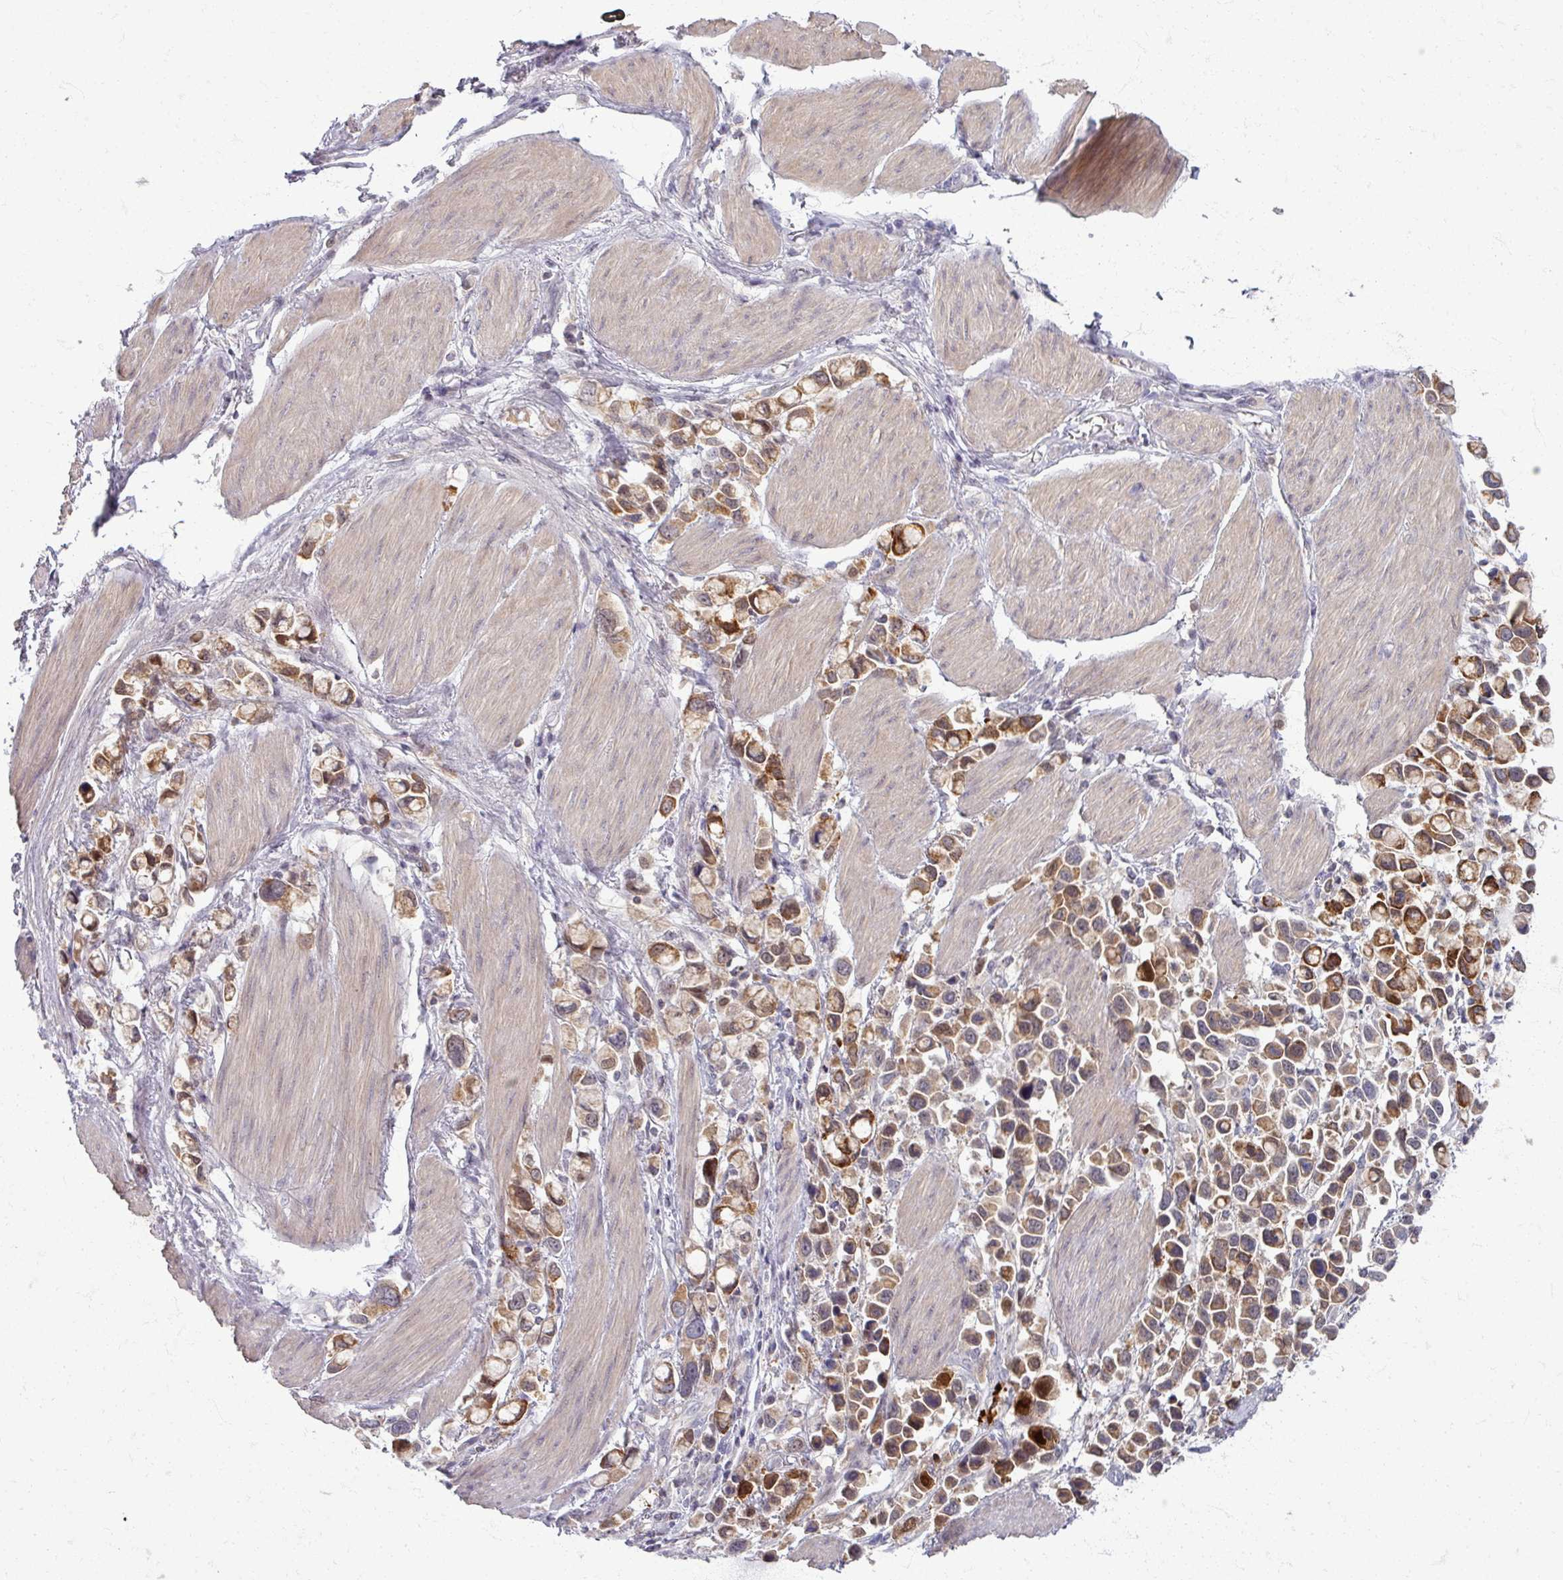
{"staining": {"intensity": "moderate", "quantity": ">75%", "location": "cytoplasmic/membranous"}, "tissue": "stomach cancer", "cell_type": "Tumor cells", "image_type": "cancer", "snomed": [{"axis": "morphology", "description": "Adenocarcinoma, NOS"}, {"axis": "topography", "description": "Stomach"}], "caption": "DAB (3,3'-diaminobenzidine) immunohistochemical staining of stomach adenocarcinoma exhibits moderate cytoplasmic/membranous protein expression in approximately >75% of tumor cells.", "gene": "TTLL7", "patient": {"sex": "female", "age": 81}}